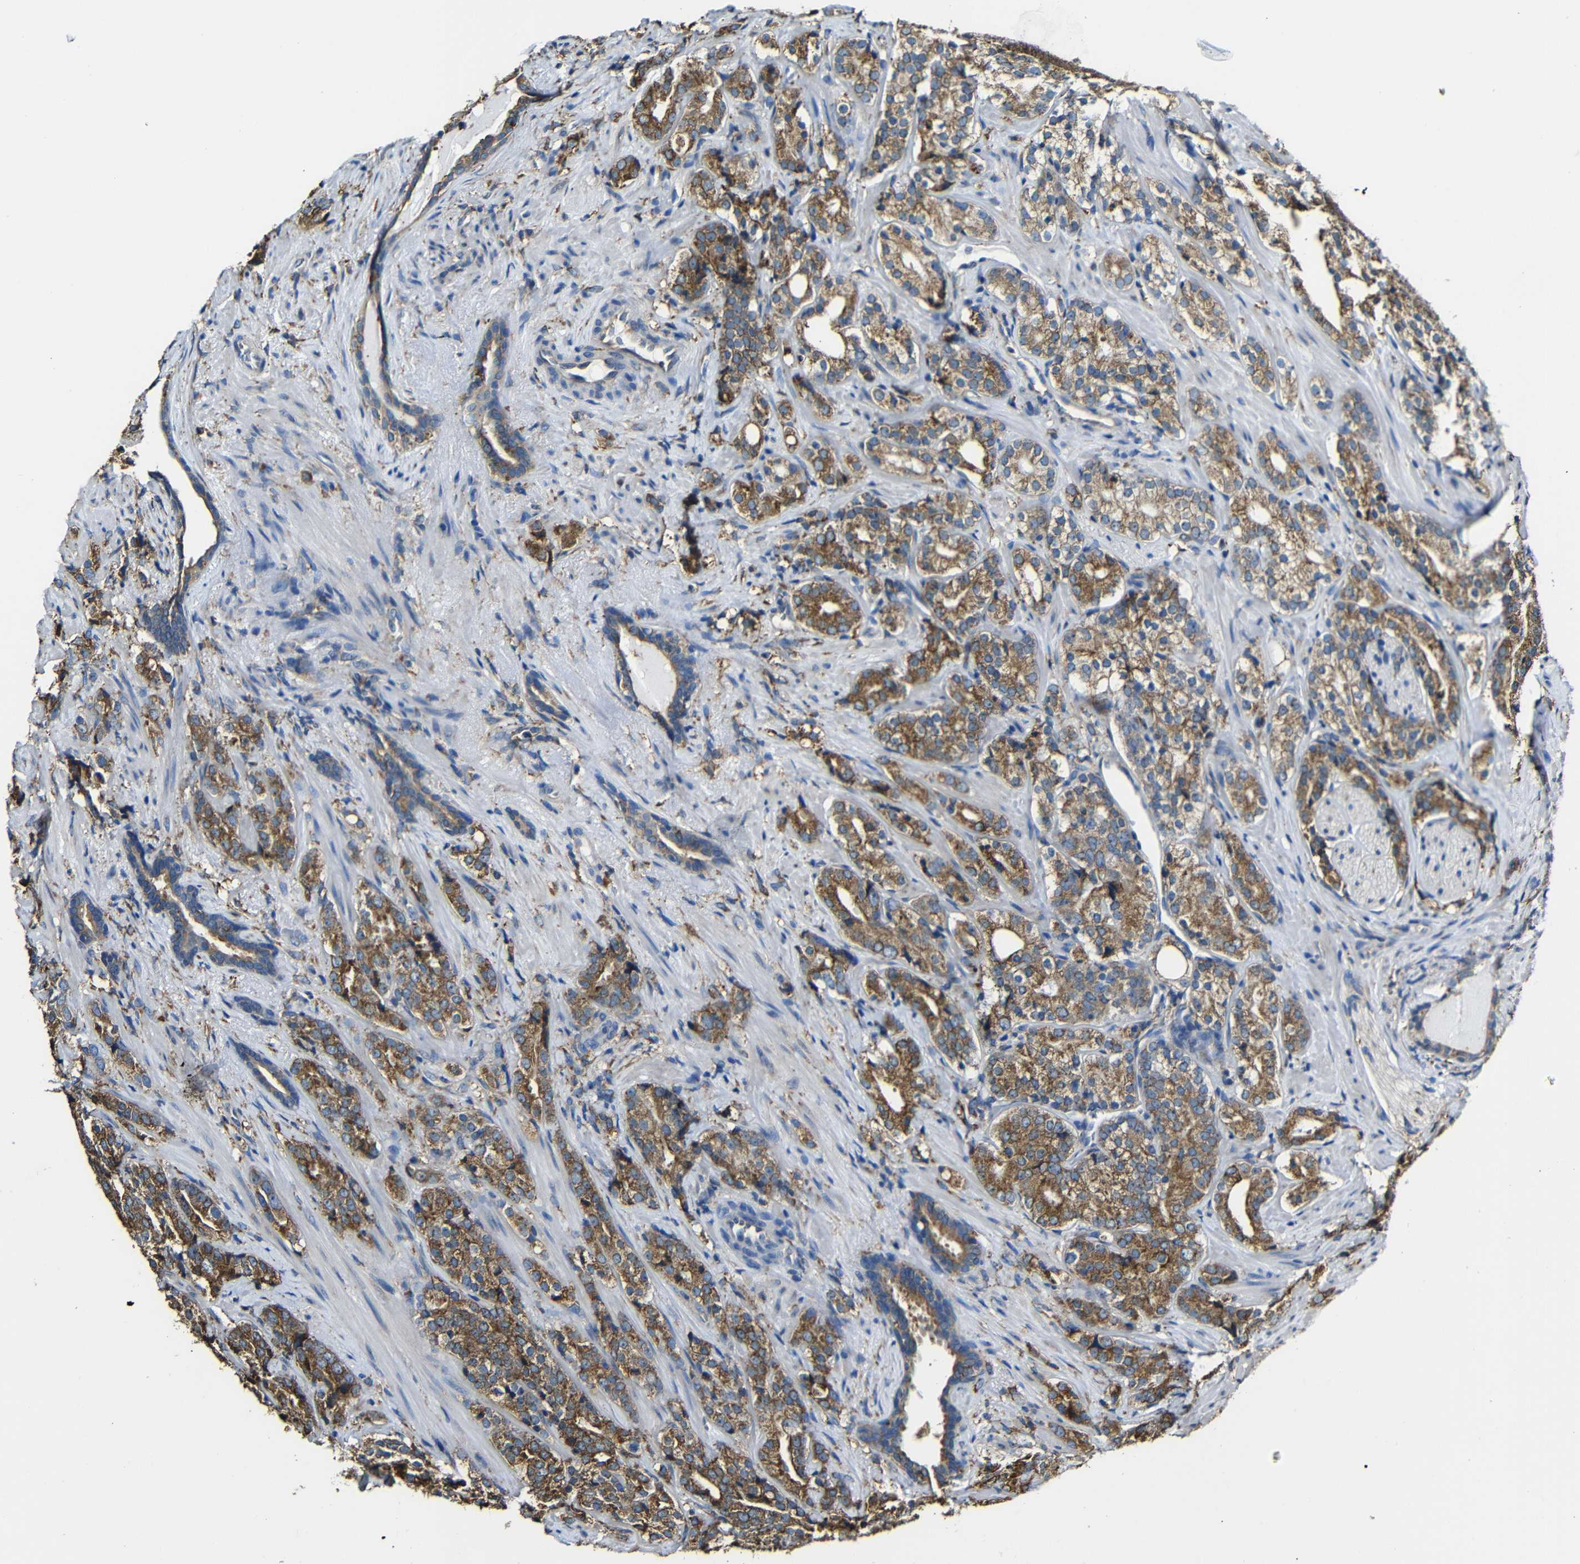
{"staining": {"intensity": "moderate", "quantity": ">75%", "location": "cytoplasmic/membranous"}, "tissue": "prostate cancer", "cell_type": "Tumor cells", "image_type": "cancer", "snomed": [{"axis": "morphology", "description": "Adenocarcinoma, High grade"}, {"axis": "topography", "description": "Prostate"}], "caption": "Protein analysis of prostate cancer (high-grade adenocarcinoma) tissue shows moderate cytoplasmic/membranous expression in about >75% of tumor cells.", "gene": "PPIB", "patient": {"sex": "male", "age": 71}}